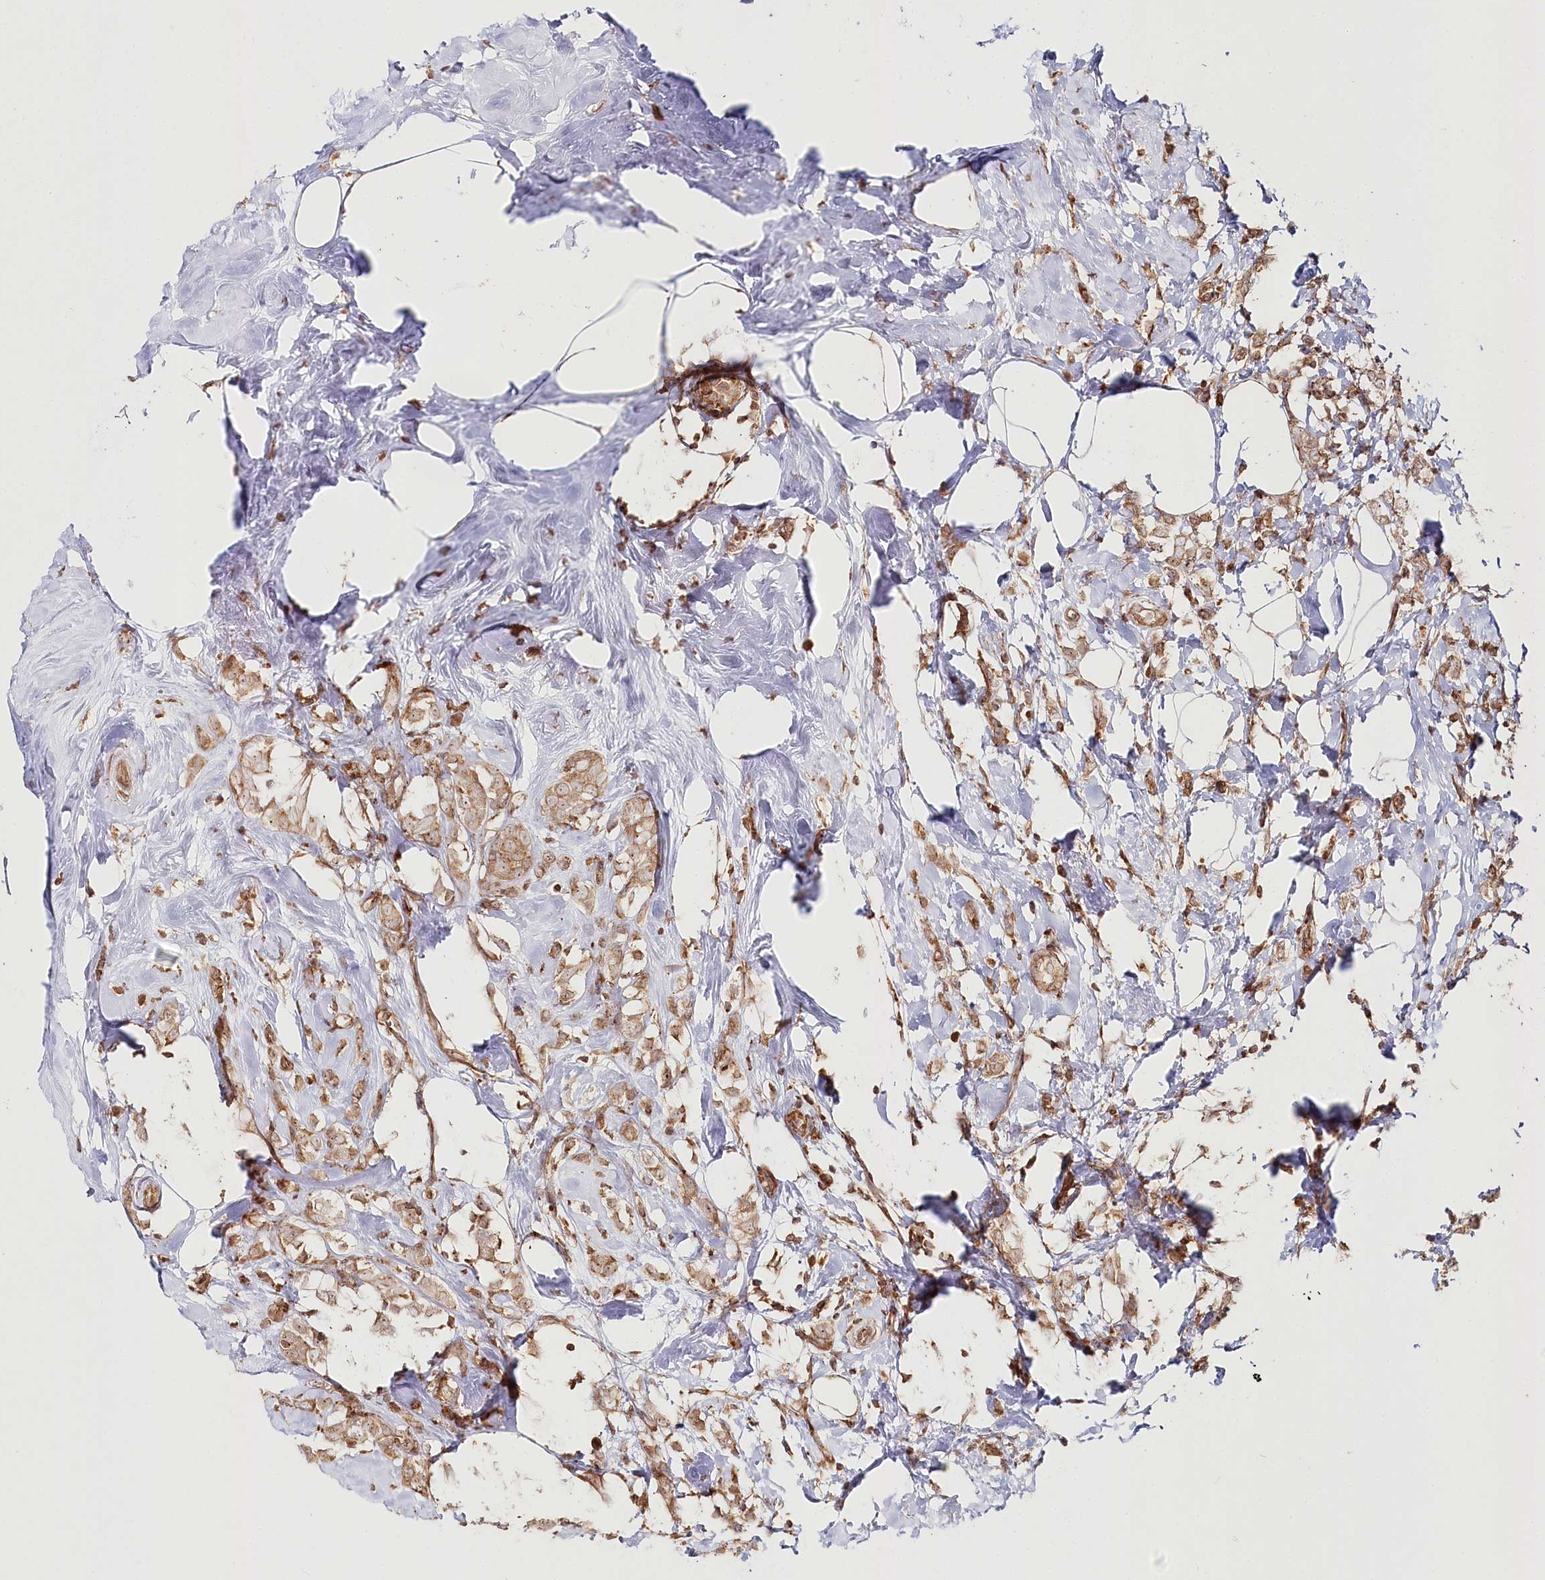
{"staining": {"intensity": "moderate", "quantity": ">75%", "location": "cytoplasmic/membranous"}, "tissue": "breast cancer", "cell_type": "Tumor cells", "image_type": "cancer", "snomed": [{"axis": "morphology", "description": "Lobular carcinoma"}, {"axis": "topography", "description": "Breast"}], "caption": "This is a photomicrograph of immunohistochemistry (IHC) staining of breast cancer, which shows moderate staining in the cytoplasmic/membranous of tumor cells.", "gene": "OTUD4", "patient": {"sex": "female", "age": 47}}